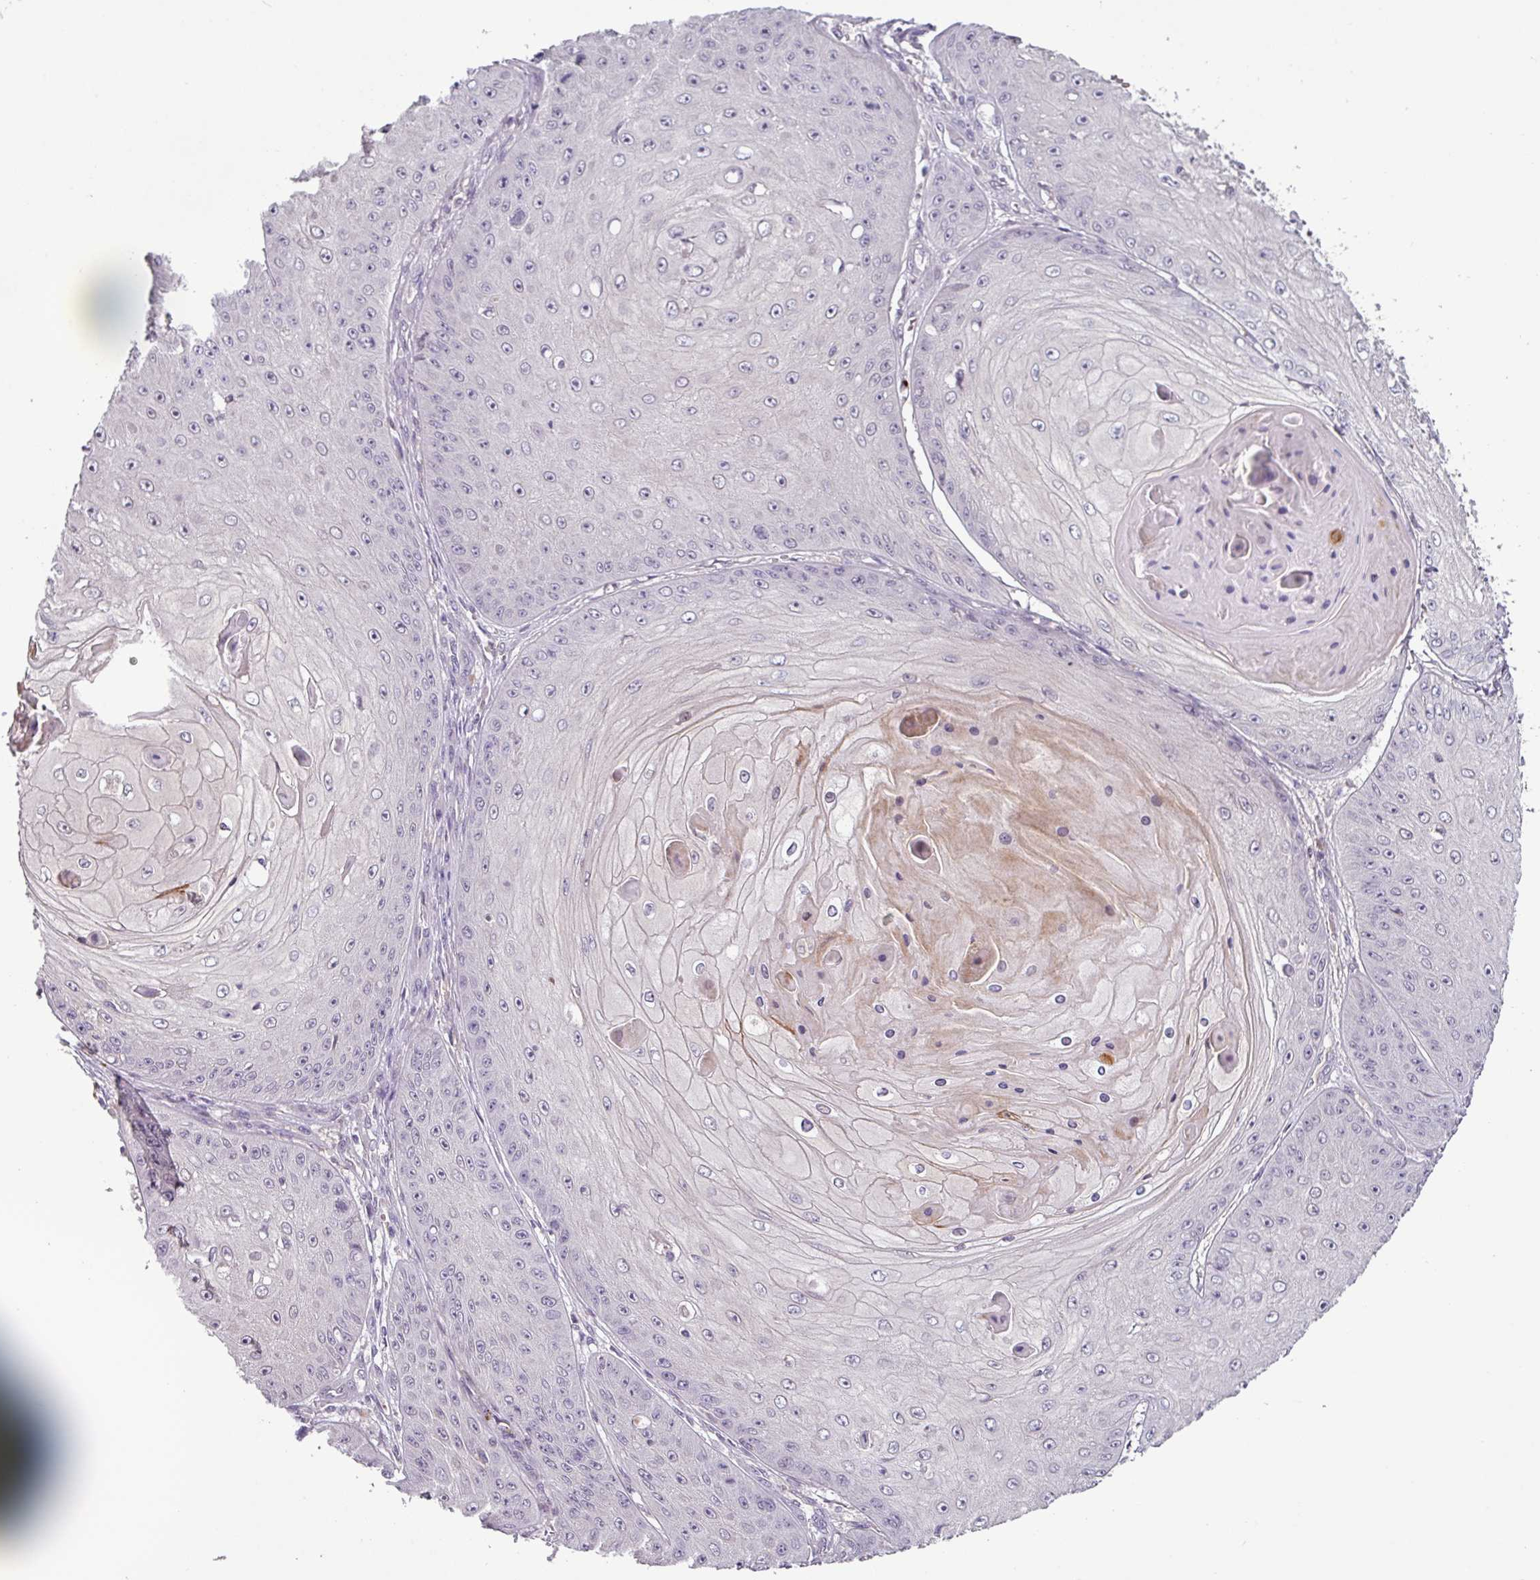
{"staining": {"intensity": "negative", "quantity": "none", "location": "none"}, "tissue": "skin cancer", "cell_type": "Tumor cells", "image_type": "cancer", "snomed": [{"axis": "morphology", "description": "Squamous cell carcinoma, NOS"}, {"axis": "topography", "description": "Skin"}], "caption": "DAB immunohistochemical staining of skin squamous cell carcinoma exhibits no significant staining in tumor cells.", "gene": "SLC5A10", "patient": {"sex": "male", "age": 70}}